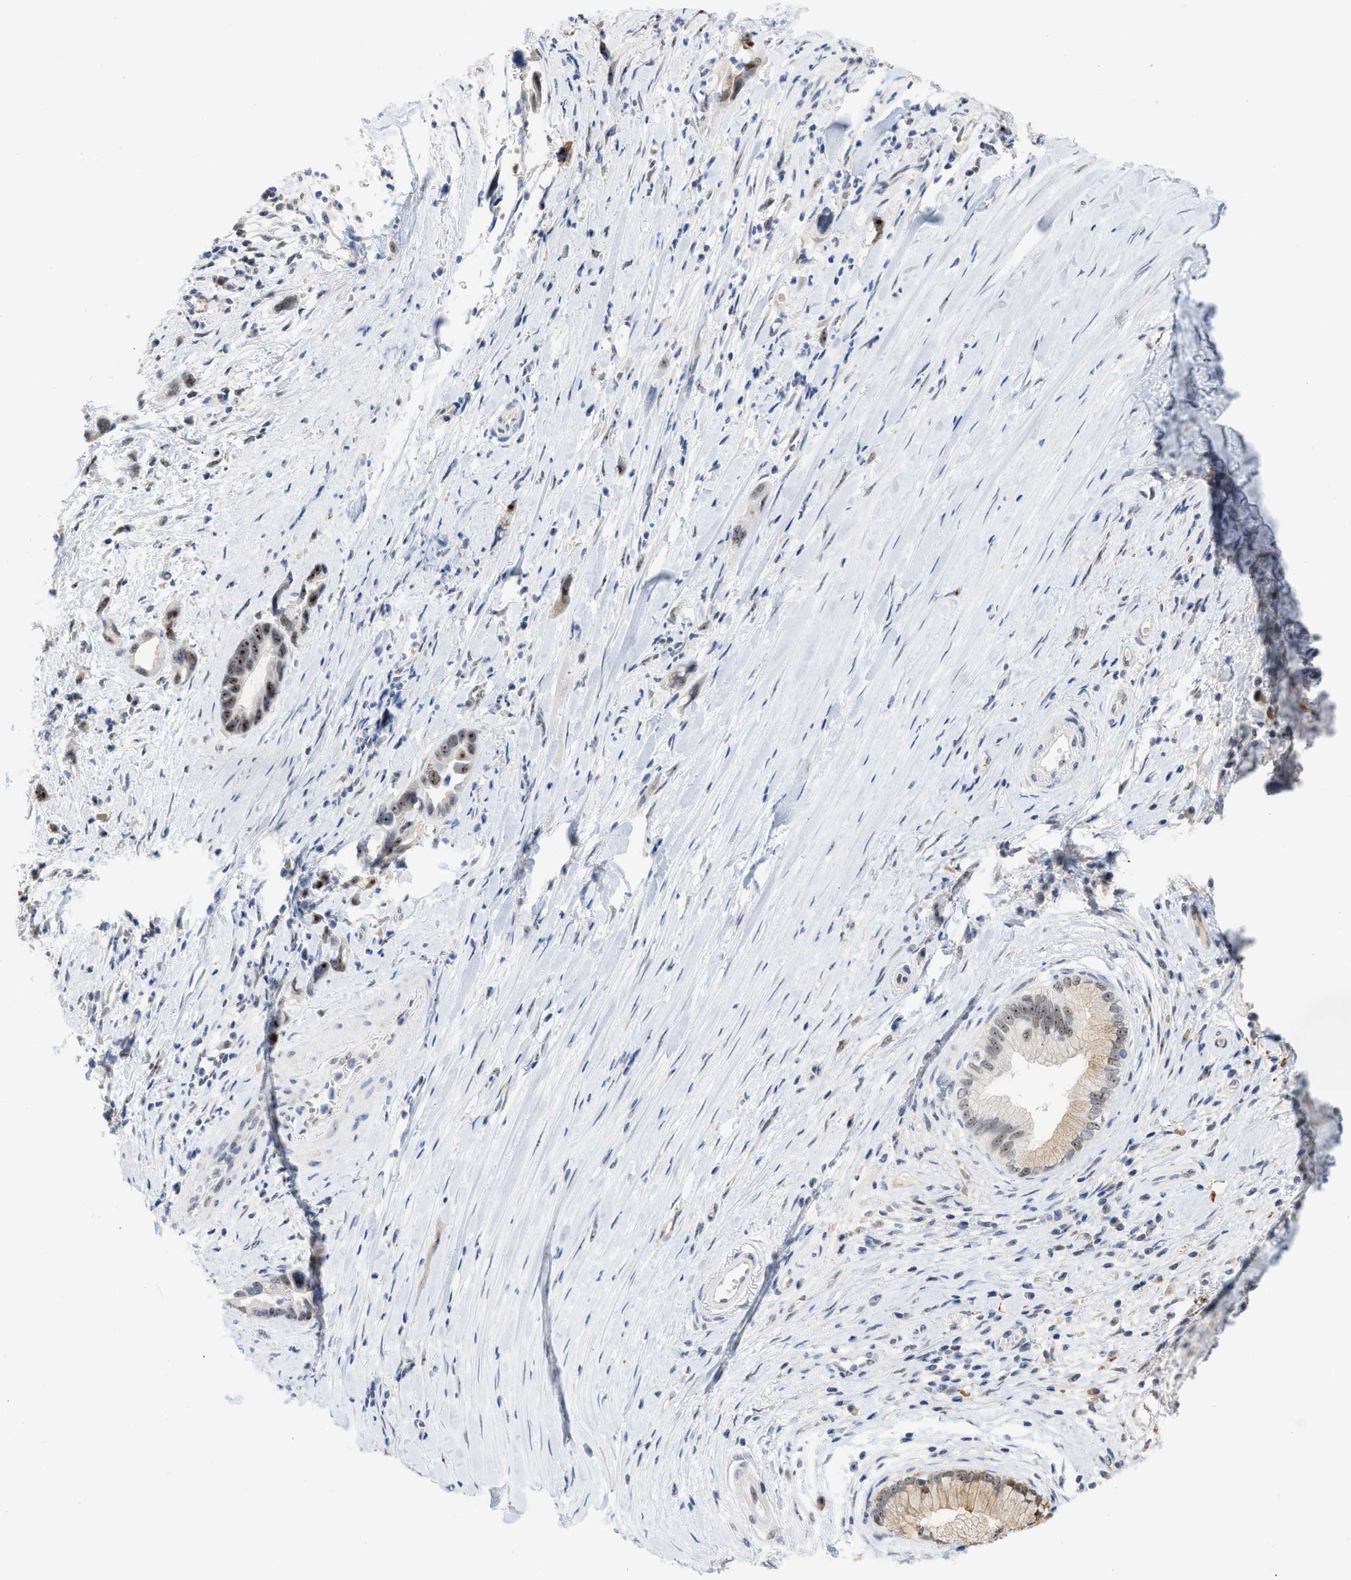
{"staining": {"intensity": "moderate", "quantity": ">75%", "location": "nuclear"}, "tissue": "pancreatic cancer", "cell_type": "Tumor cells", "image_type": "cancer", "snomed": [{"axis": "morphology", "description": "Adenocarcinoma, NOS"}, {"axis": "topography", "description": "Pancreas"}], "caption": "Immunohistochemical staining of pancreatic cancer (adenocarcinoma) demonstrates medium levels of moderate nuclear staining in approximately >75% of tumor cells.", "gene": "ELAC2", "patient": {"sex": "female", "age": 70}}